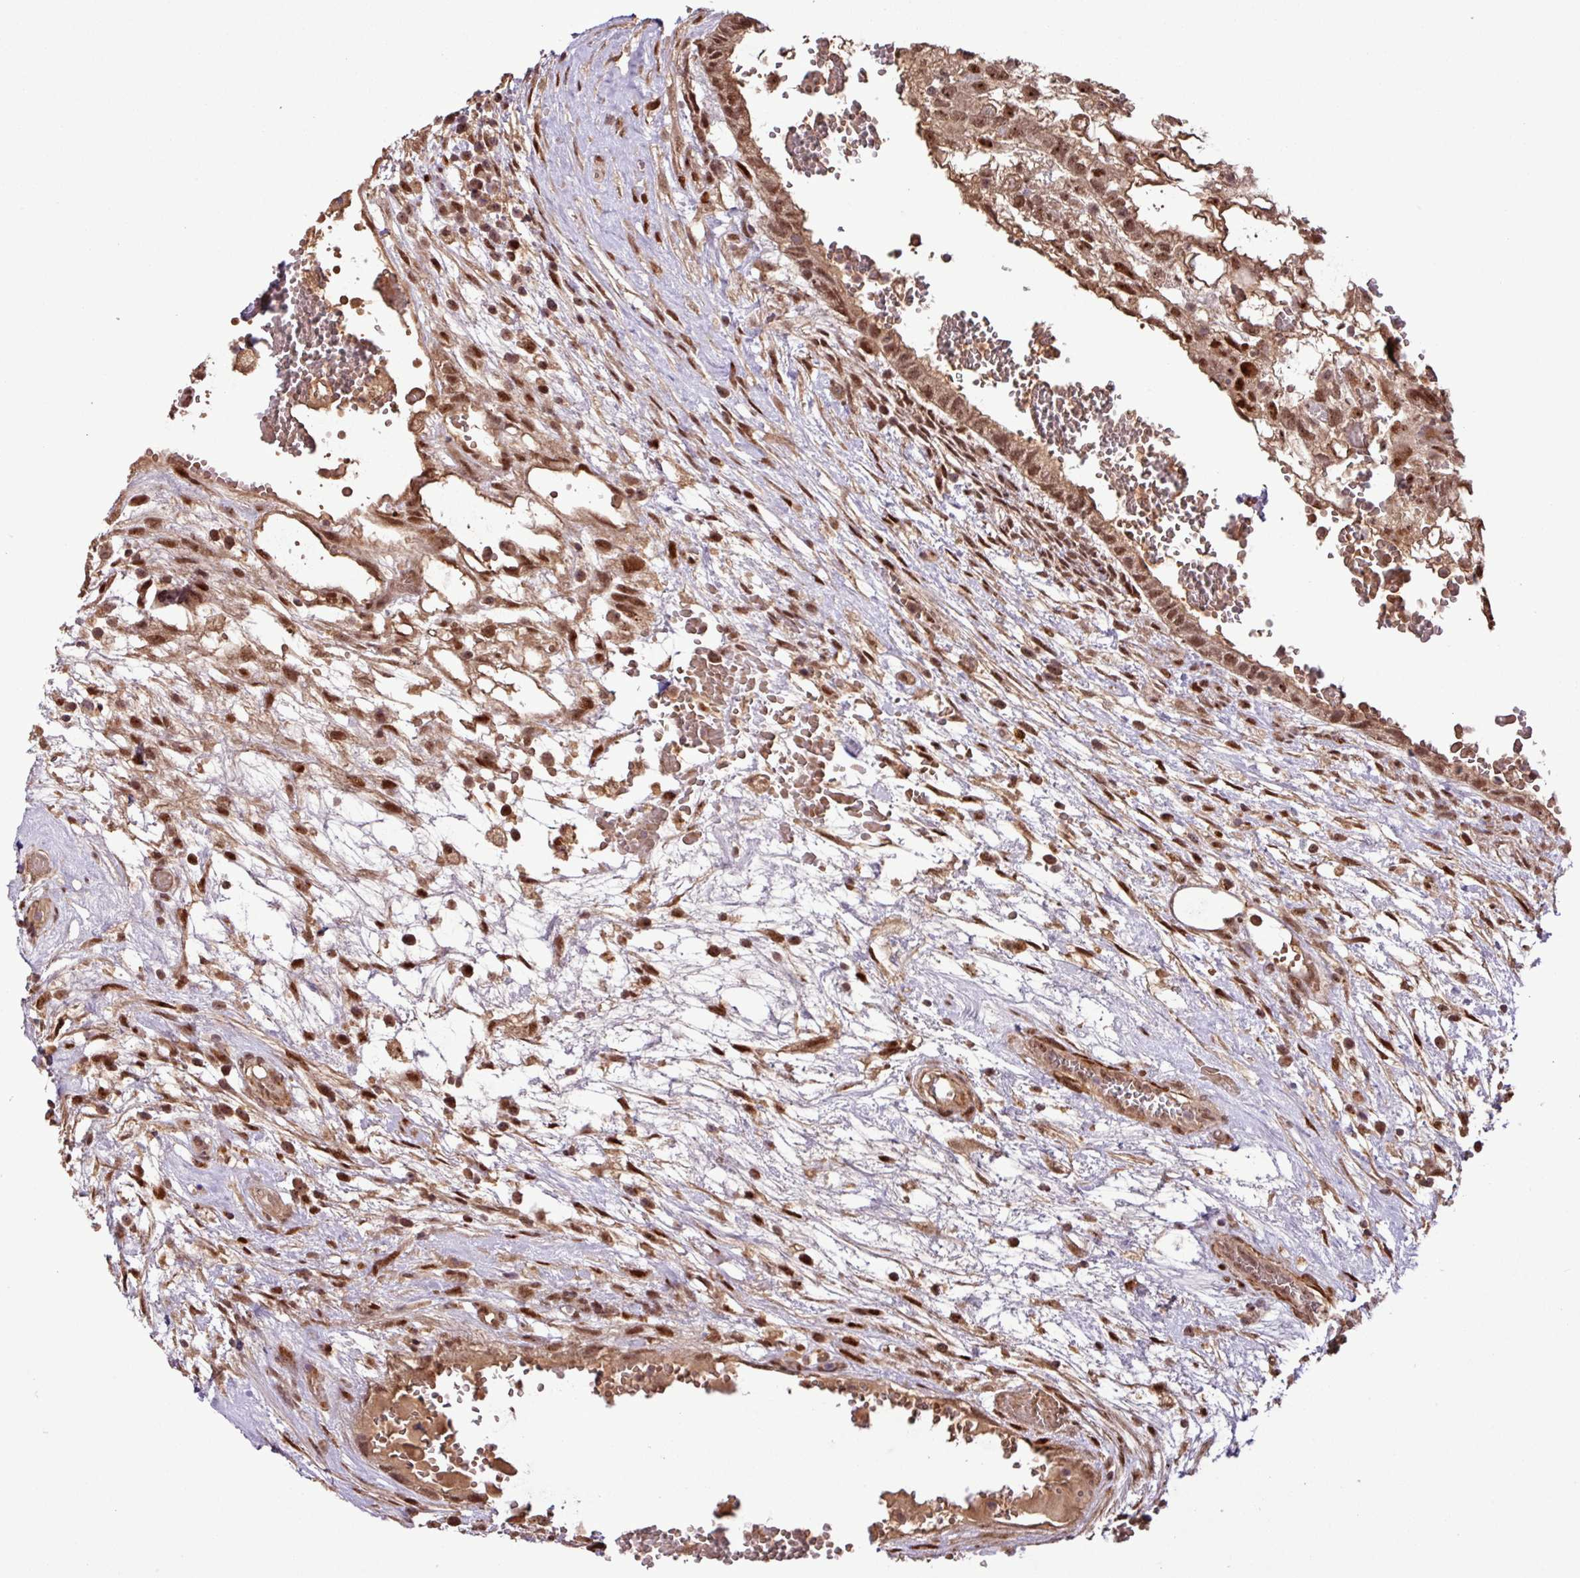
{"staining": {"intensity": "moderate", "quantity": ">75%", "location": "nuclear"}, "tissue": "testis cancer", "cell_type": "Tumor cells", "image_type": "cancer", "snomed": [{"axis": "morphology", "description": "Normal tissue, NOS"}, {"axis": "morphology", "description": "Carcinoma, Embryonal, NOS"}, {"axis": "topography", "description": "Testis"}], "caption": "Embryonal carcinoma (testis) stained with DAB IHC exhibits medium levels of moderate nuclear staining in about >75% of tumor cells.", "gene": "SLC22A24", "patient": {"sex": "male", "age": 32}}